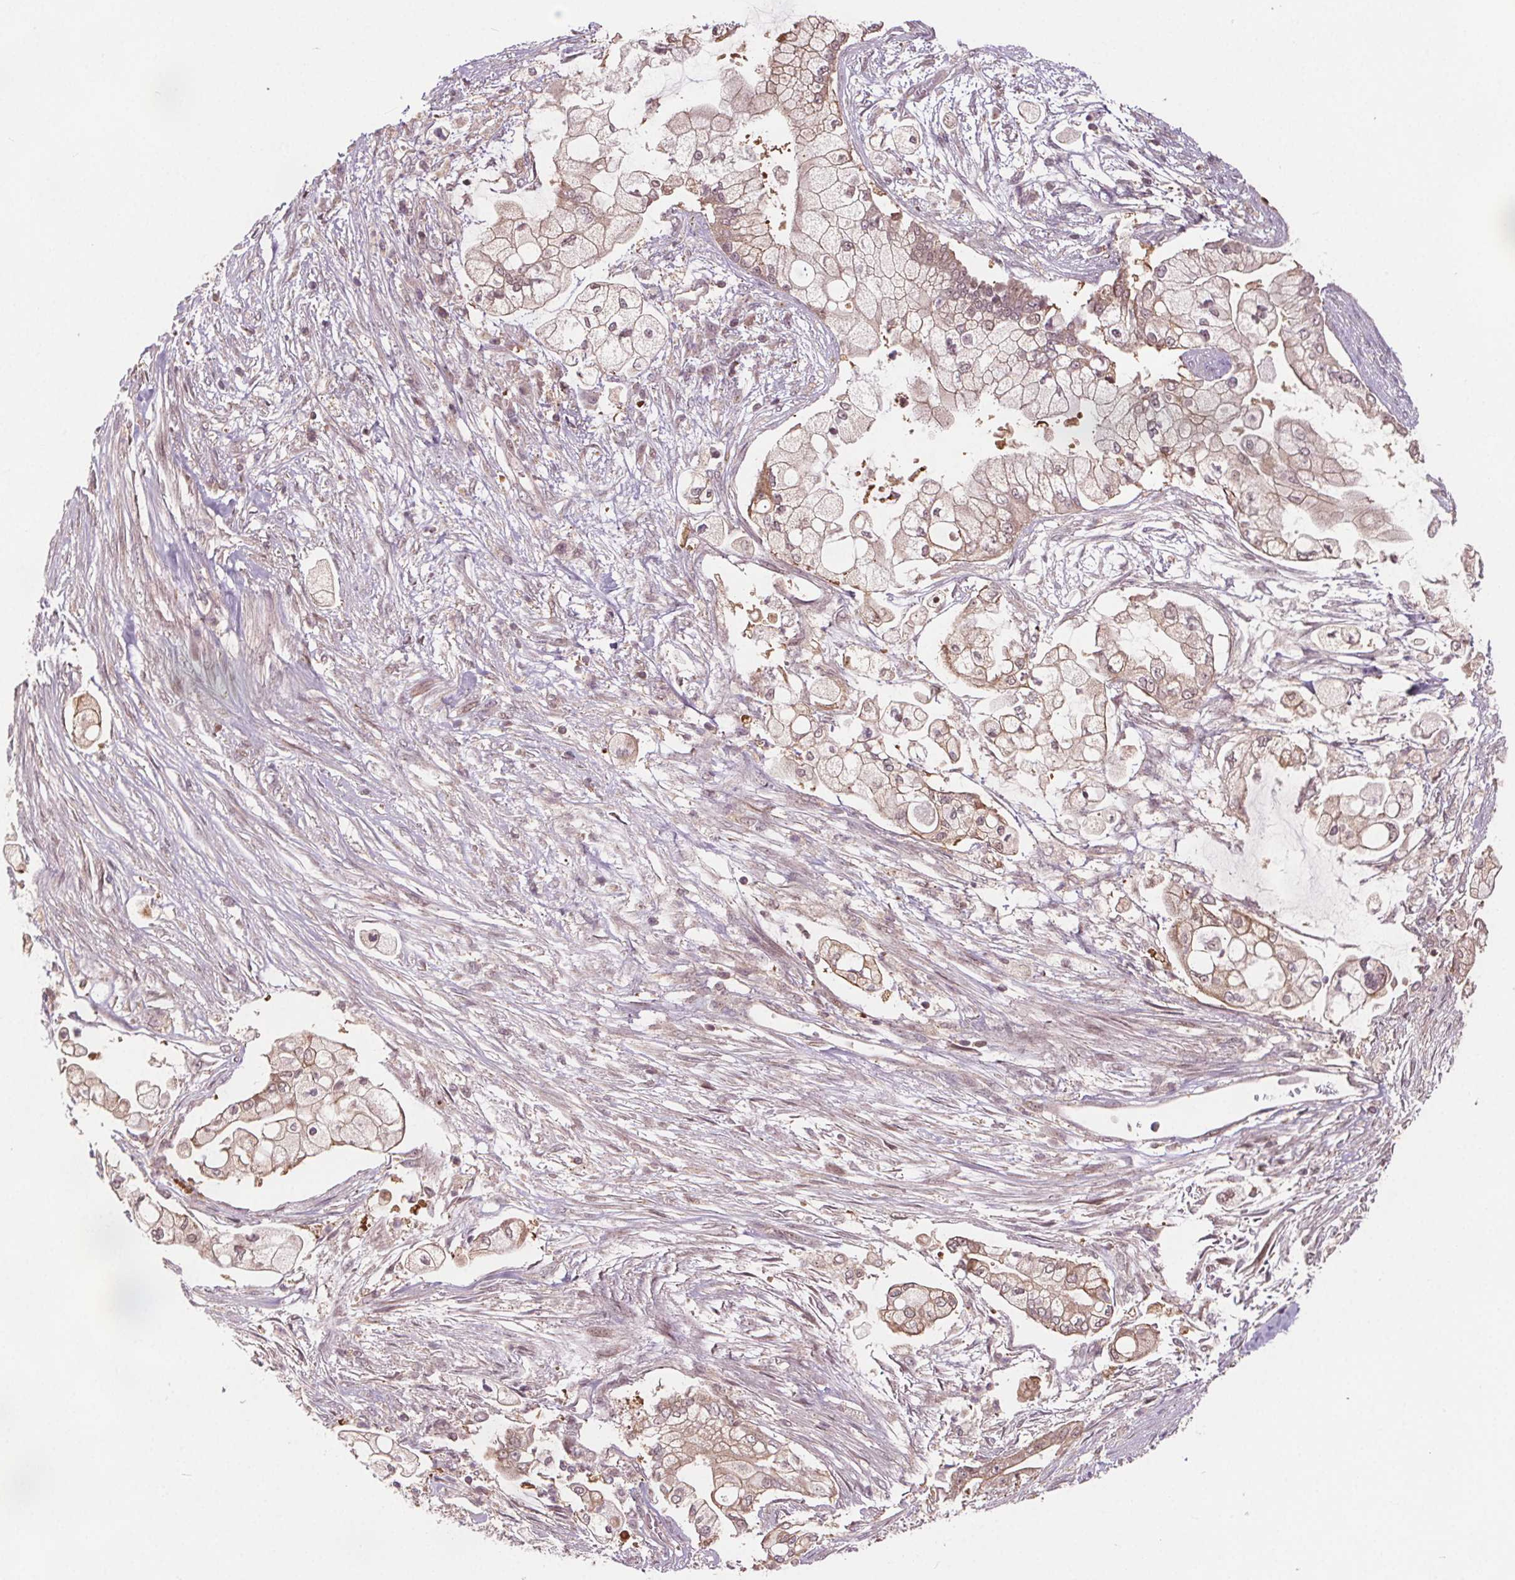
{"staining": {"intensity": "weak", "quantity": ">75%", "location": "cytoplasmic/membranous"}, "tissue": "pancreatic cancer", "cell_type": "Tumor cells", "image_type": "cancer", "snomed": [{"axis": "morphology", "description": "Adenocarcinoma, NOS"}, {"axis": "topography", "description": "Pancreas"}], "caption": "IHC photomicrograph of neoplastic tissue: human pancreatic cancer stained using immunohistochemistry demonstrates low levels of weak protein expression localized specifically in the cytoplasmic/membranous of tumor cells, appearing as a cytoplasmic/membranous brown color.", "gene": "HIF1AN", "patient": {"sex": "female", "age": 69}}